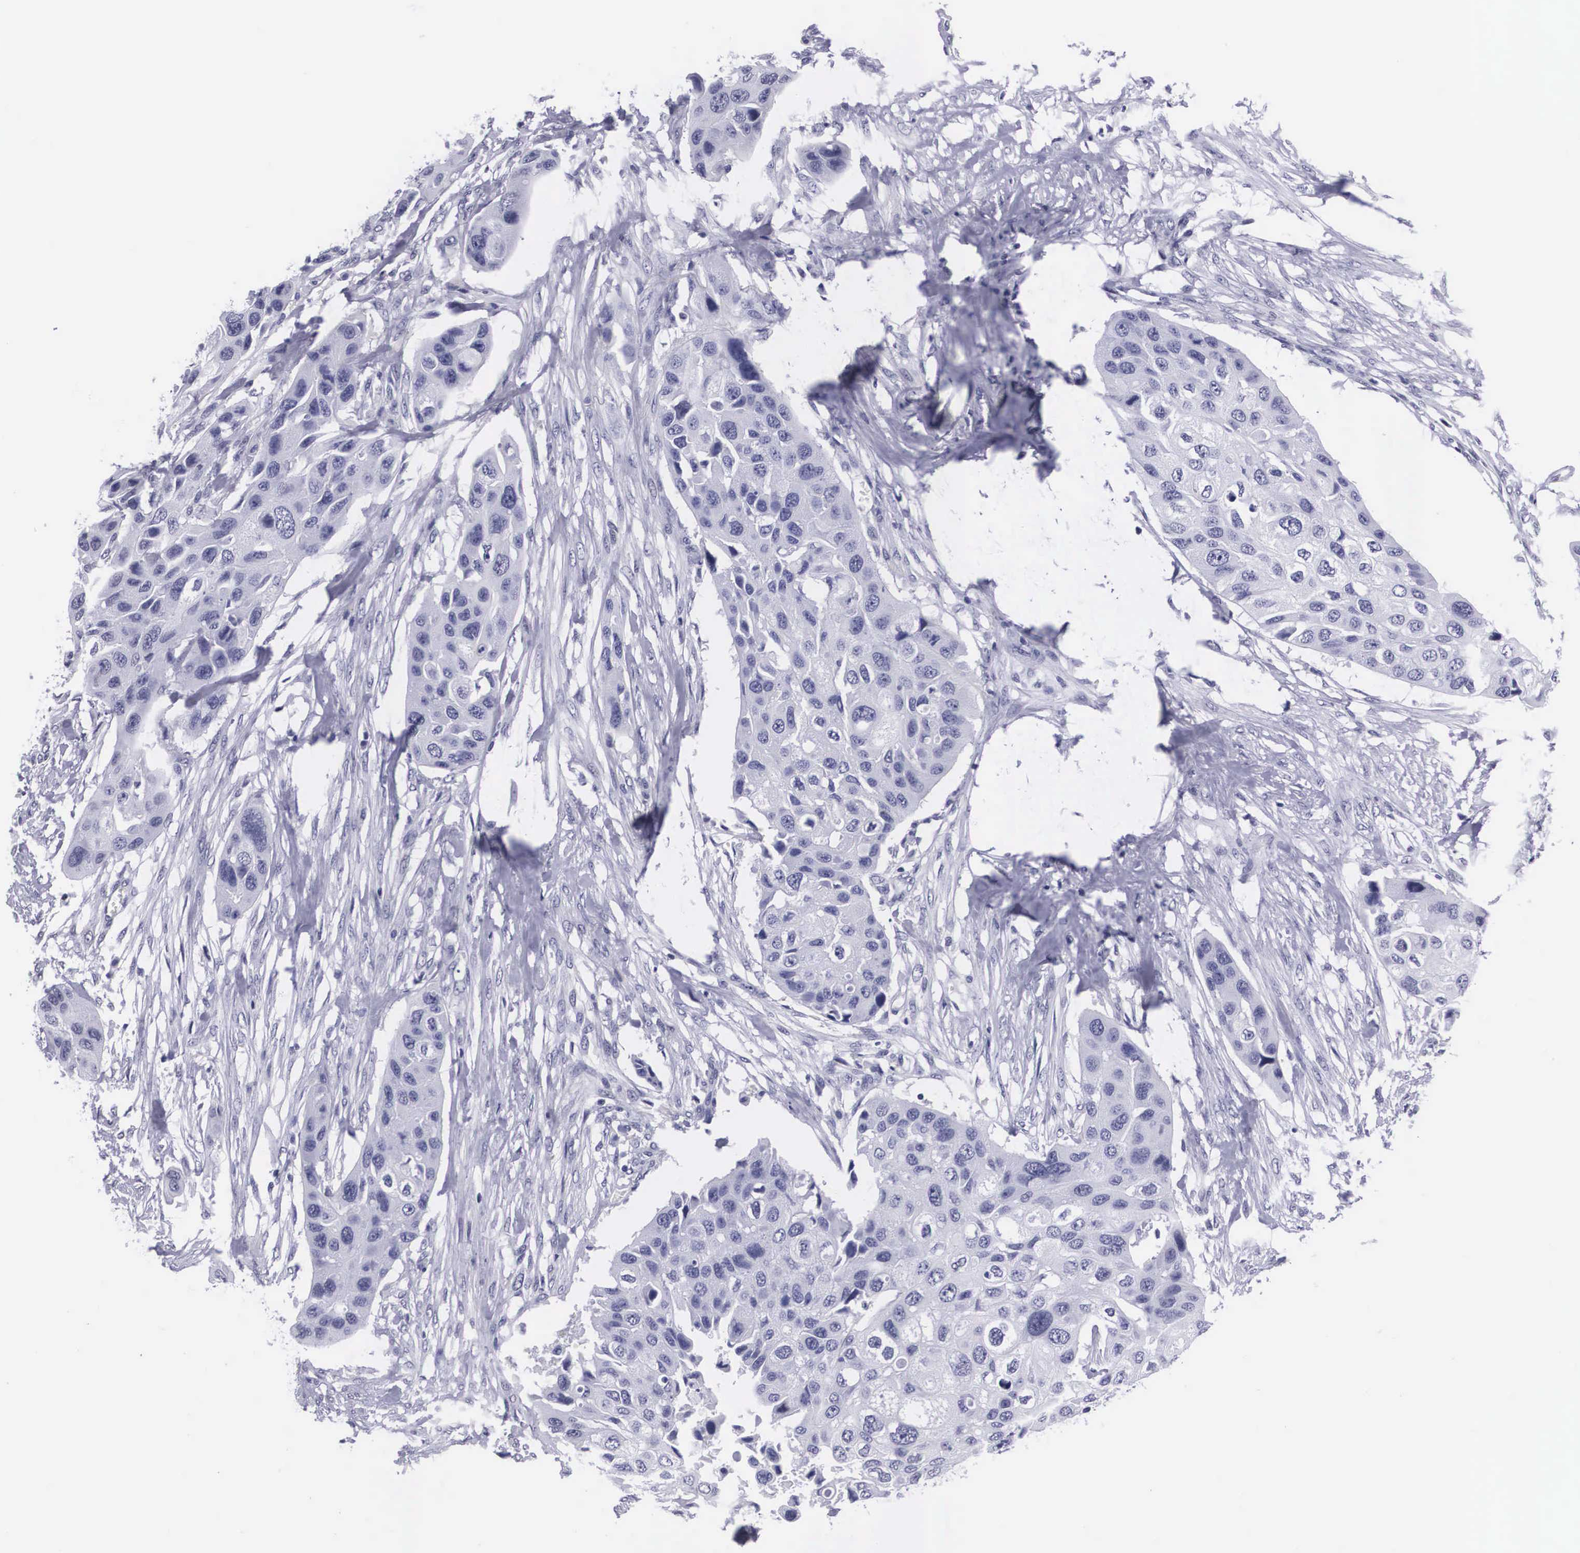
{"staining": {"intensity": "negative", "quantity": "none", "location": "none"}, "tissue": "urothelial cancer", "cell_type": "Tumor cells", "image_type": "cancer", "snomed": [{"axis": "morphology", "description": "Urothelial carcinoma, High grade"}, {"axis": "topography", "description": "Urinary bladder"}], "caption": "Urothelial cancer was stained to show a protein in brown. There is no significant expression in tumor cells.", "gene": "C22orf31", "patient": {"sex": "male", "age": 55}}